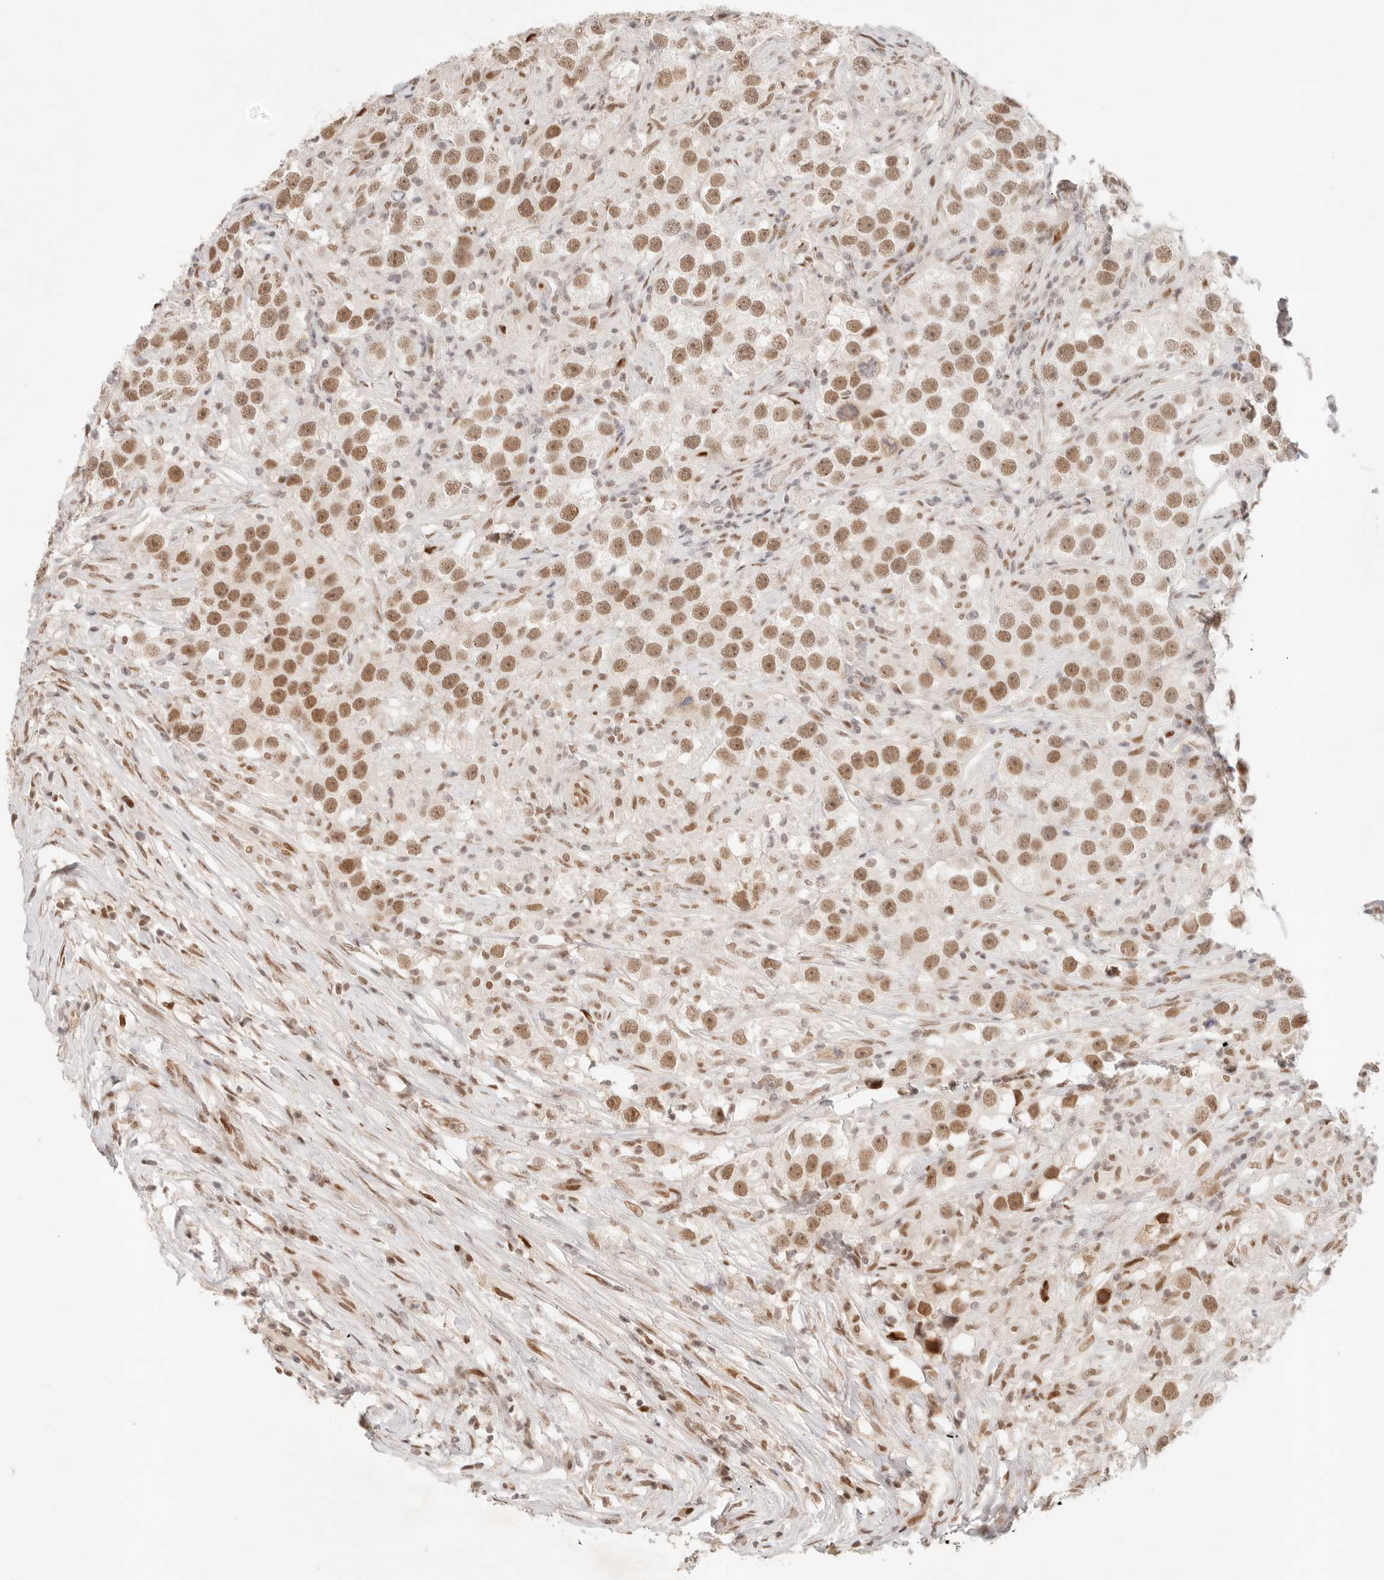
{"staining": {"intensity": "moderate", "quantity": ">75%", "location": "nuclear"}, "tissue": "testis cancer", "cell_type": "Tumor cells", "image_type": "cancer", "snomed": [{"axis": "morphology", "description": "Seminoma, NOS"}, {"axis": "topography", "description": "Testis"}], "caption": "Testis seminoma stained for a protein (brown) displays moderate nuclear positive staining in approximately >75% of tumor cells.", "gene": "HOXC5", "patient": {"sex": "male", "age": 49}}